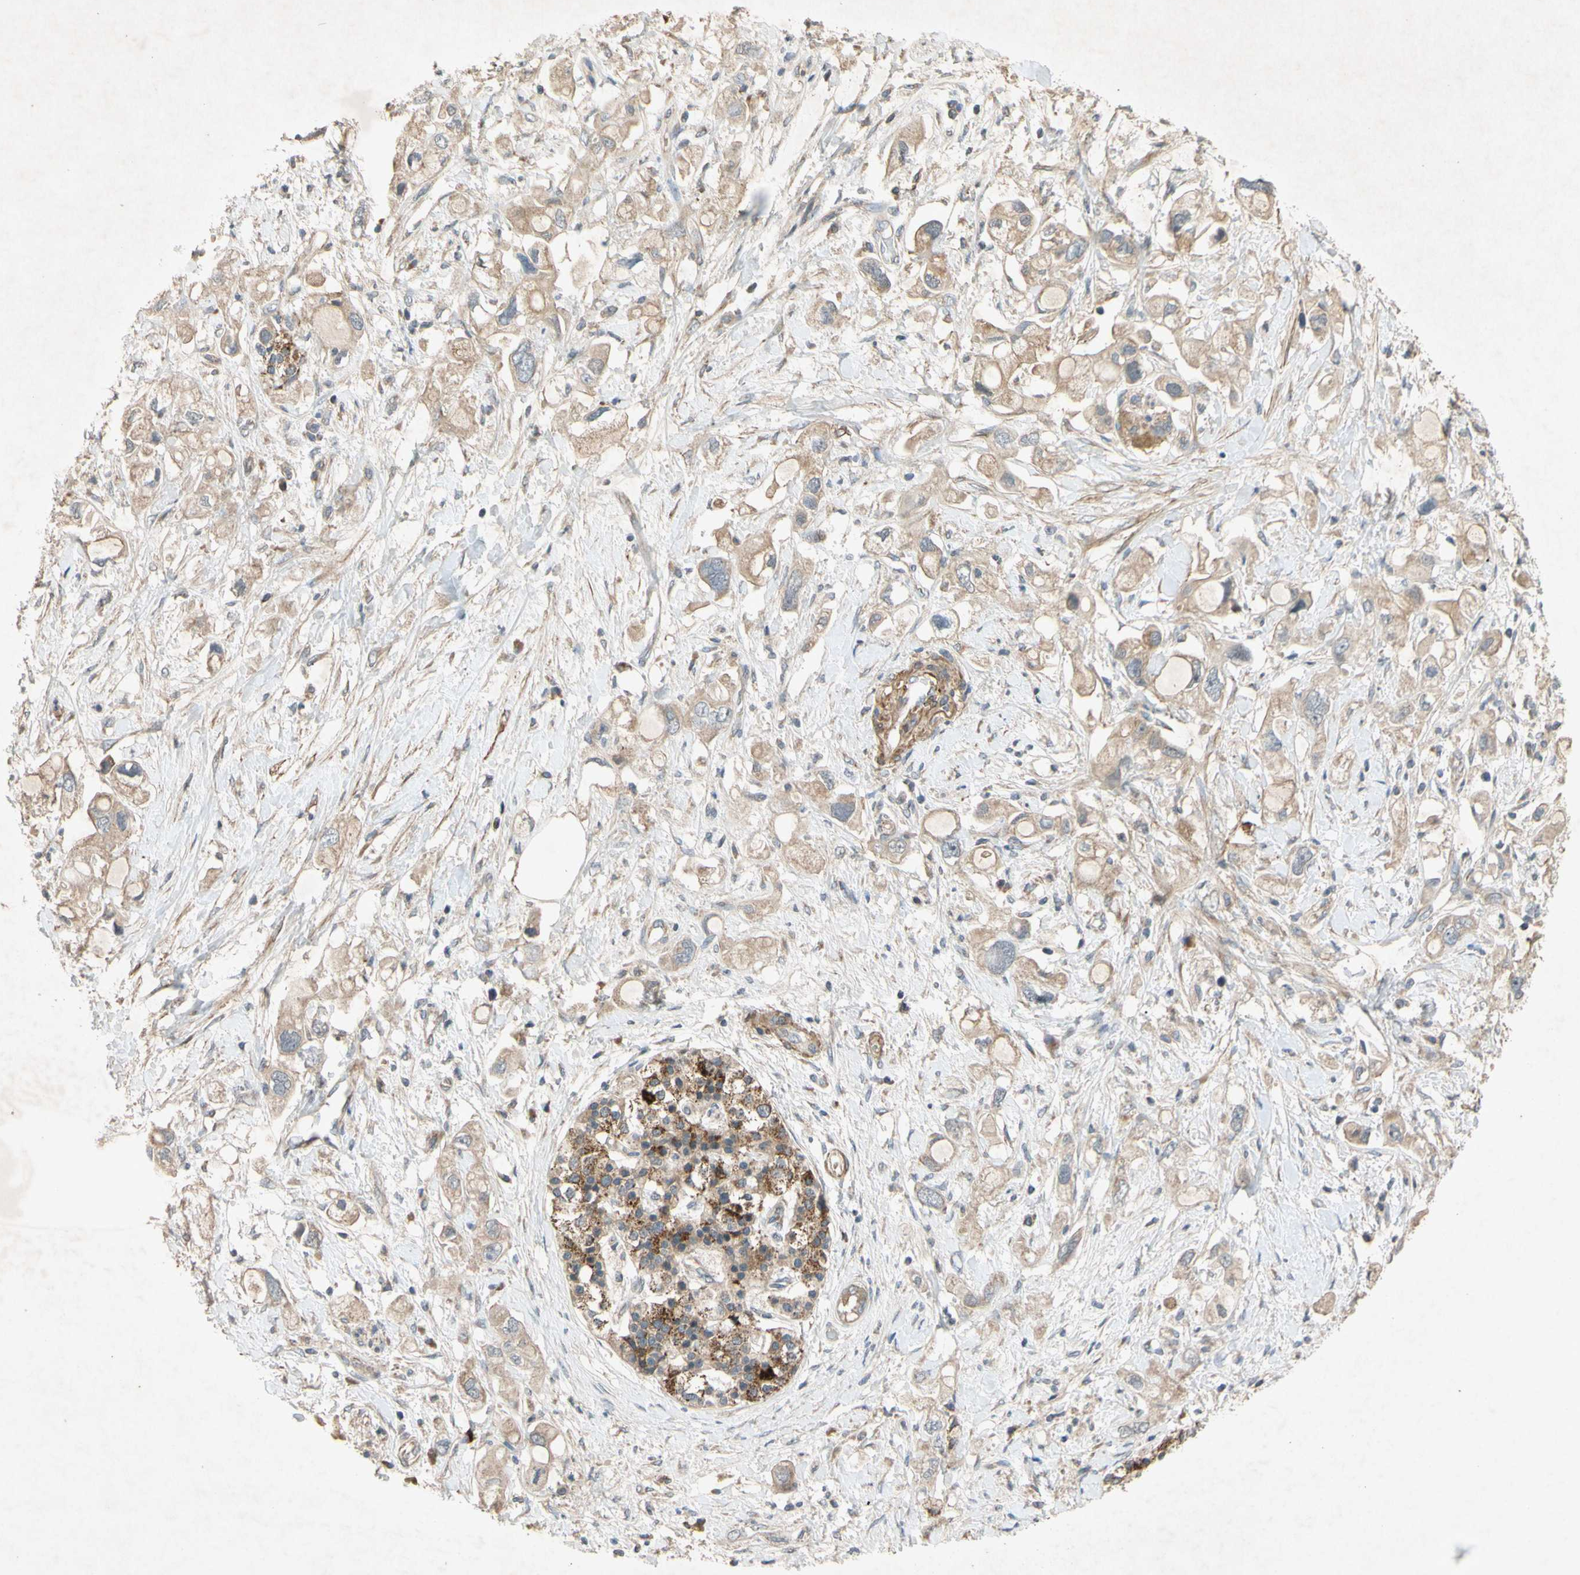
{"staining": {"intensity": "weak", "quantity": ">75%", "location": "cytoplasmic/membranous"}, "tissue": "pancreatic cancer", "cell_type": "Tumor cells", "image_type": "cancer", "snomed": [{"axis": "morphology", "description": "Adenocarcinoma, NOS"}, {"axis": "topography", "description": "Pancreas"}], "caption": "Protein analysis of adenocarcinoma (pancreatic) tissue displays weak cytoplasmic/membranous expression in approximately >75% of tumor cells.", "gene": "PARD6A", "patient": {"sex": "female", "age": 56}}